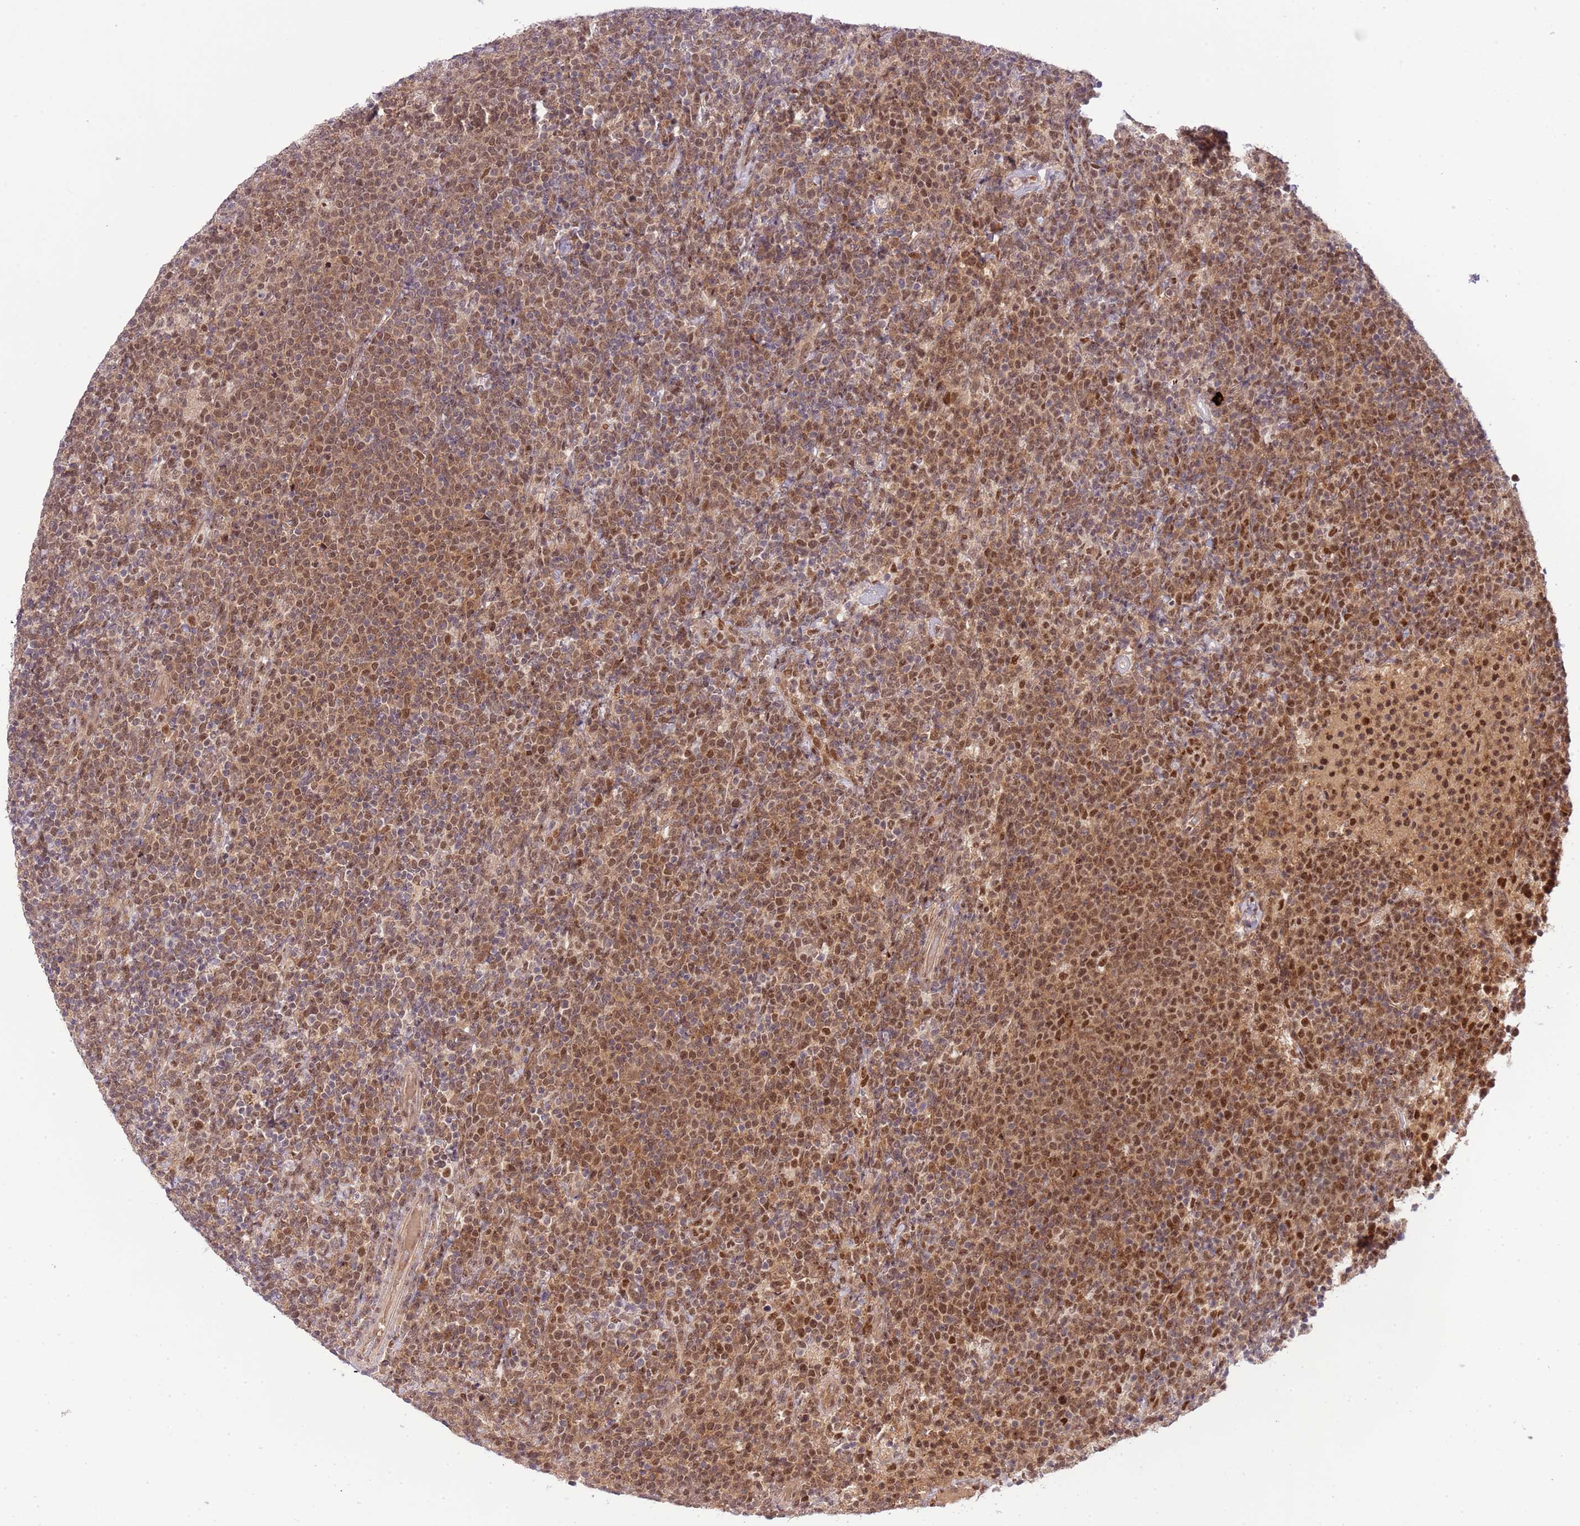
{"staining": {"intensity": "moderate", "quantity": ">75%", "location": "nuclear"}, "tissue": "lymphoma", "cell_type": "Tumor cells", "image_type": "cancer", "snomed": [{"axis": "morphology", "description": "Malignant lymphoma, non-Hodgkin's type, High grade"}, {"axis": "topography", "description": "Lymph node"}], "caption": "The immunohistochemical stain shows moderate nuclear expression in tumor cells of malignant lymphoma, non-Hodgkin's type (high-grade) tissue. Nuclei are stained in blue.", "gene": "CHD1", "patient": {"sex": "male", "age": 61}}